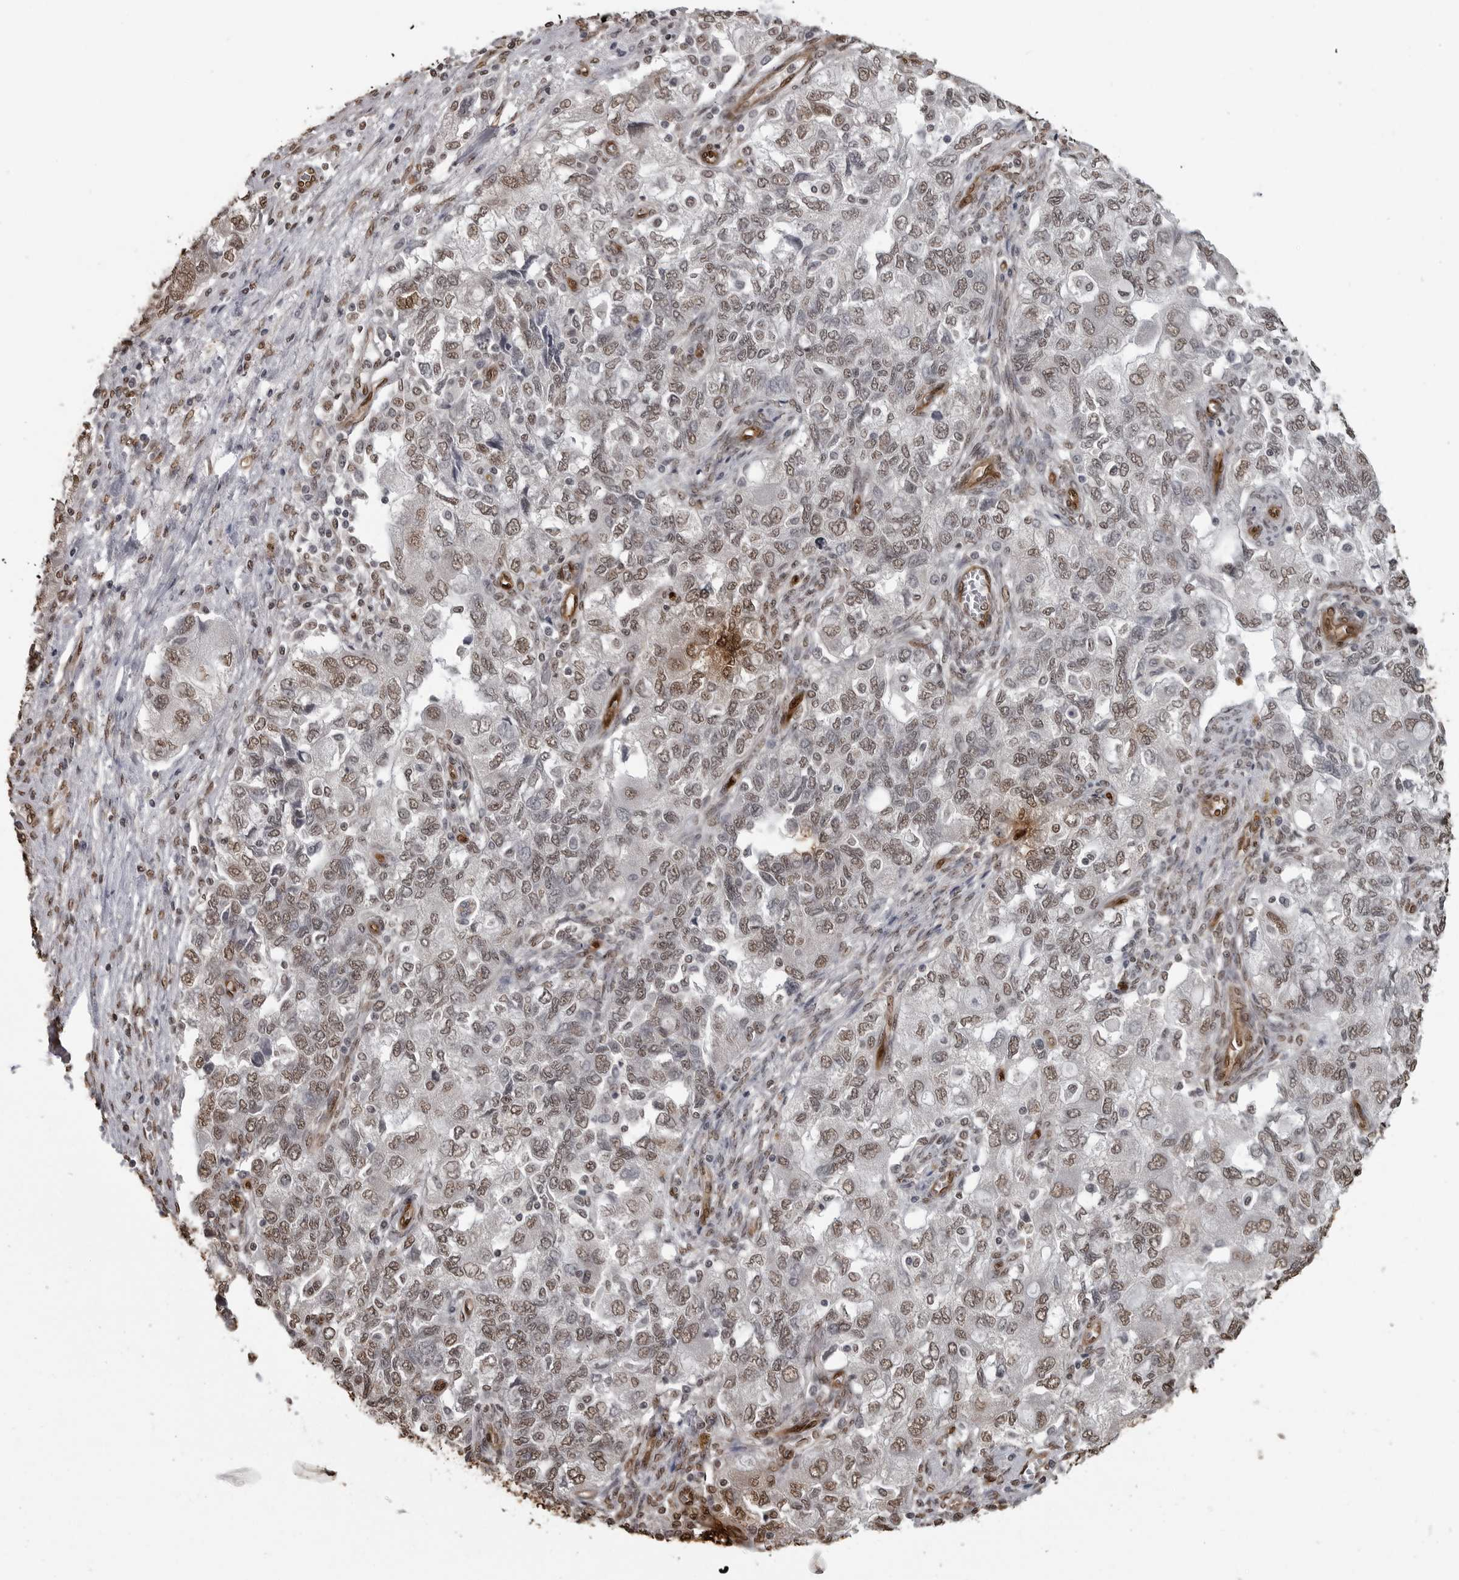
{"staining": {"intensity": "weak", "quantity": ">75%", "location": "nuclear"}, "tissue": "ovarian cancer", "cell_type": "Tumor cells", "image_type": "cancer", "snomed": [{"axis": "morphology", "description": "Carcinoma, NOS"}, {"axis": "morphology", "description": "Cystadenocarcinoma, serous, NOS"}, {"axis": "topography", "description": "Ovary"}], "caption": "A low amount of weak nuclear expression is present in approximately >75% of tumor cells in ovarian serous cystadenocarcinoma tissue.", "gene": "SMAD2", "patient": {"sex": "female", "age": 69}}